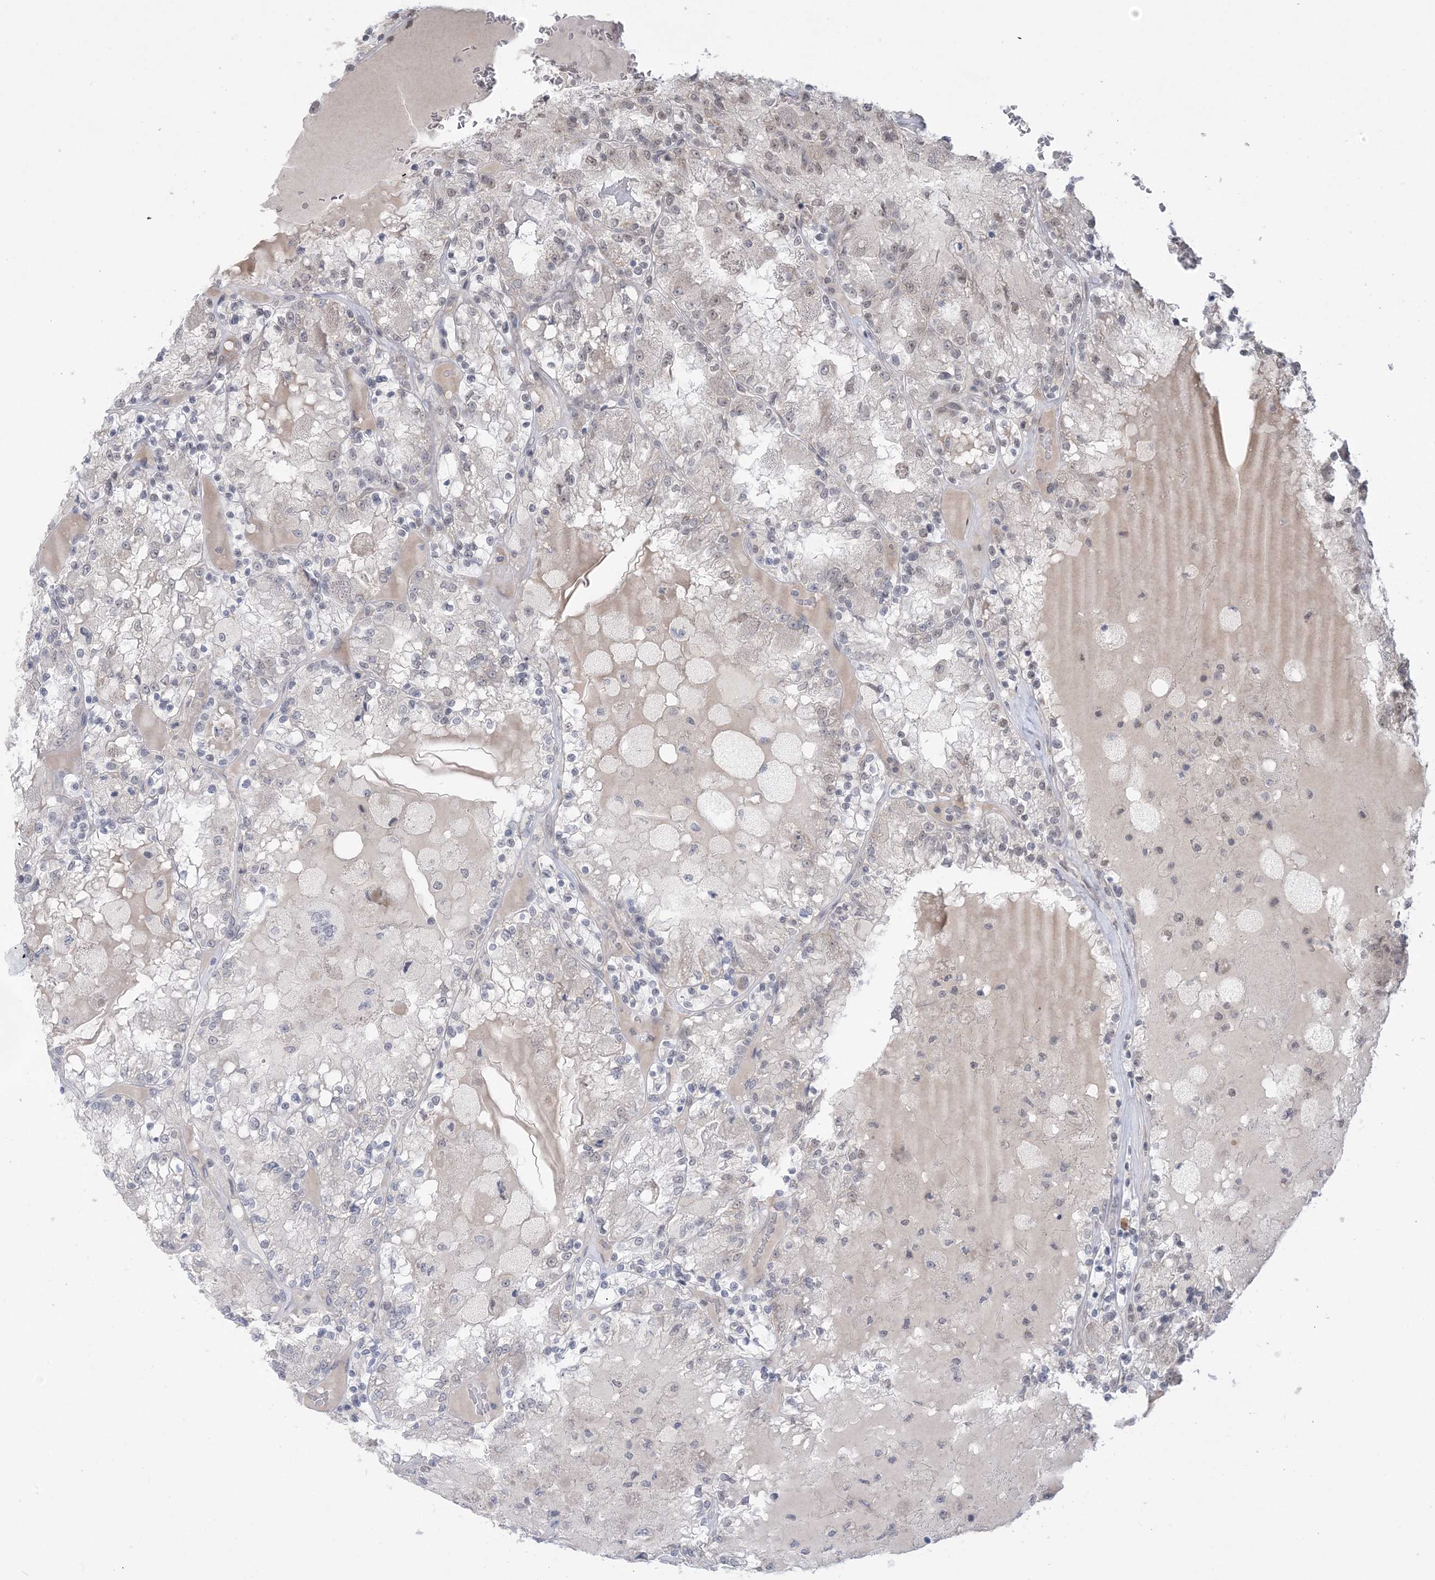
{"staining": {"intensity": "weak", "quantity": "<25%", "location": "nuclear"}, "tissue": "renal cancer", "cell_type": "Tumor cells", "image_type": "cancer", "snomed": [{"axis": "morphology", "description": "Adenocarcinoma, NOS"}, {"axis": "topography", "description": "Kidney"}], "caption": "DAB immunohistochemical staining of renal adenocarcinoma exhibits no significant positivity in tumor cells.", "gene": "TRMT10C", "patient": {"sex": "female", "age": 56}}